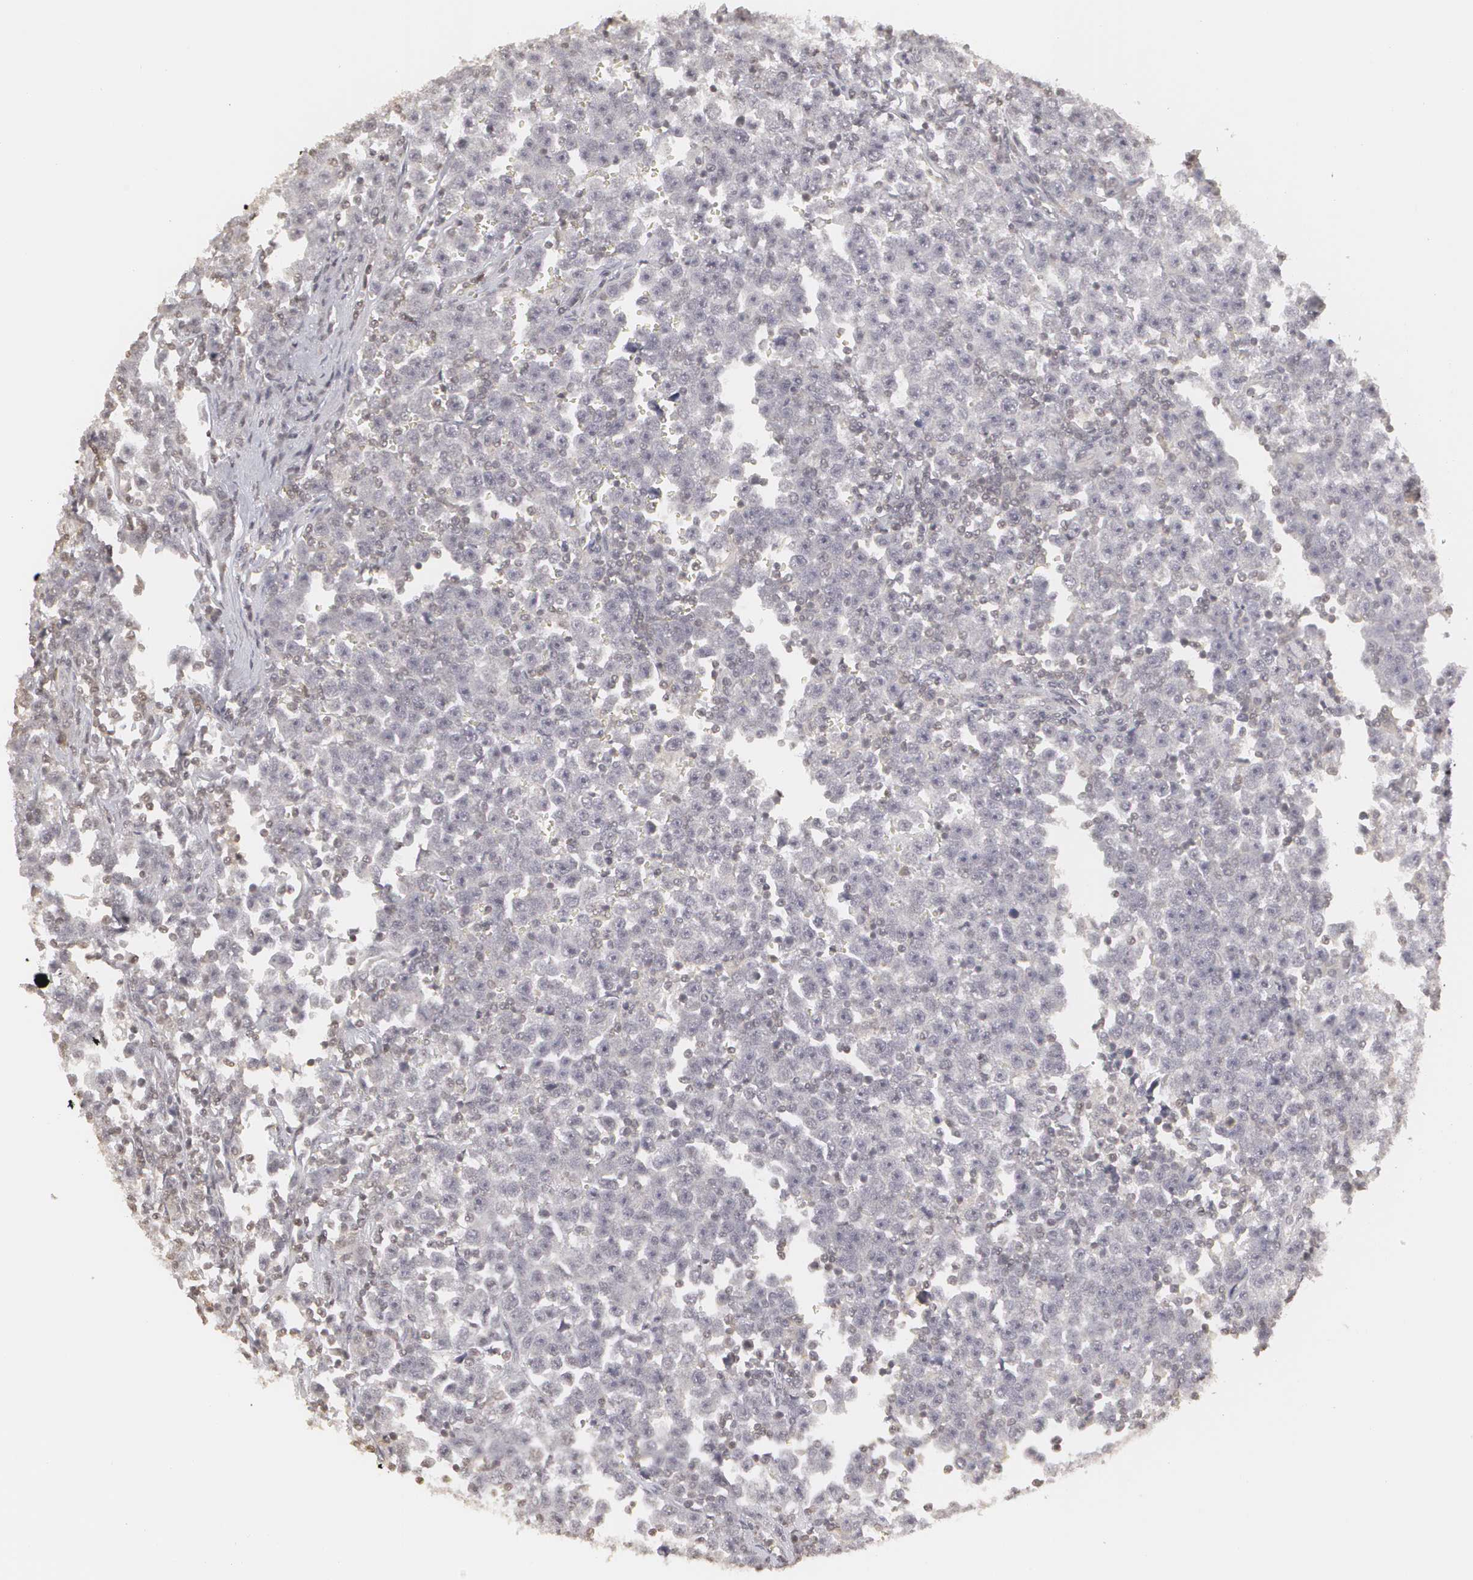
{"staining": {"intensity": "negative", "quantity": "none", "location": "none"}, "tissue": "testis cancer", "cell_type": "Tumor cells", "image_type": "cancer", "snomed": [{"axis": "morphology", "description": "Seminoma, NOS"}, {"axis": "topography", "description": "Testis"}], "caption": "A photomicrograph of human testis cancer is negative for staining in tumor cells.", "gene": "CLDN2", "patient": {"sex": "male", "age": 43}}